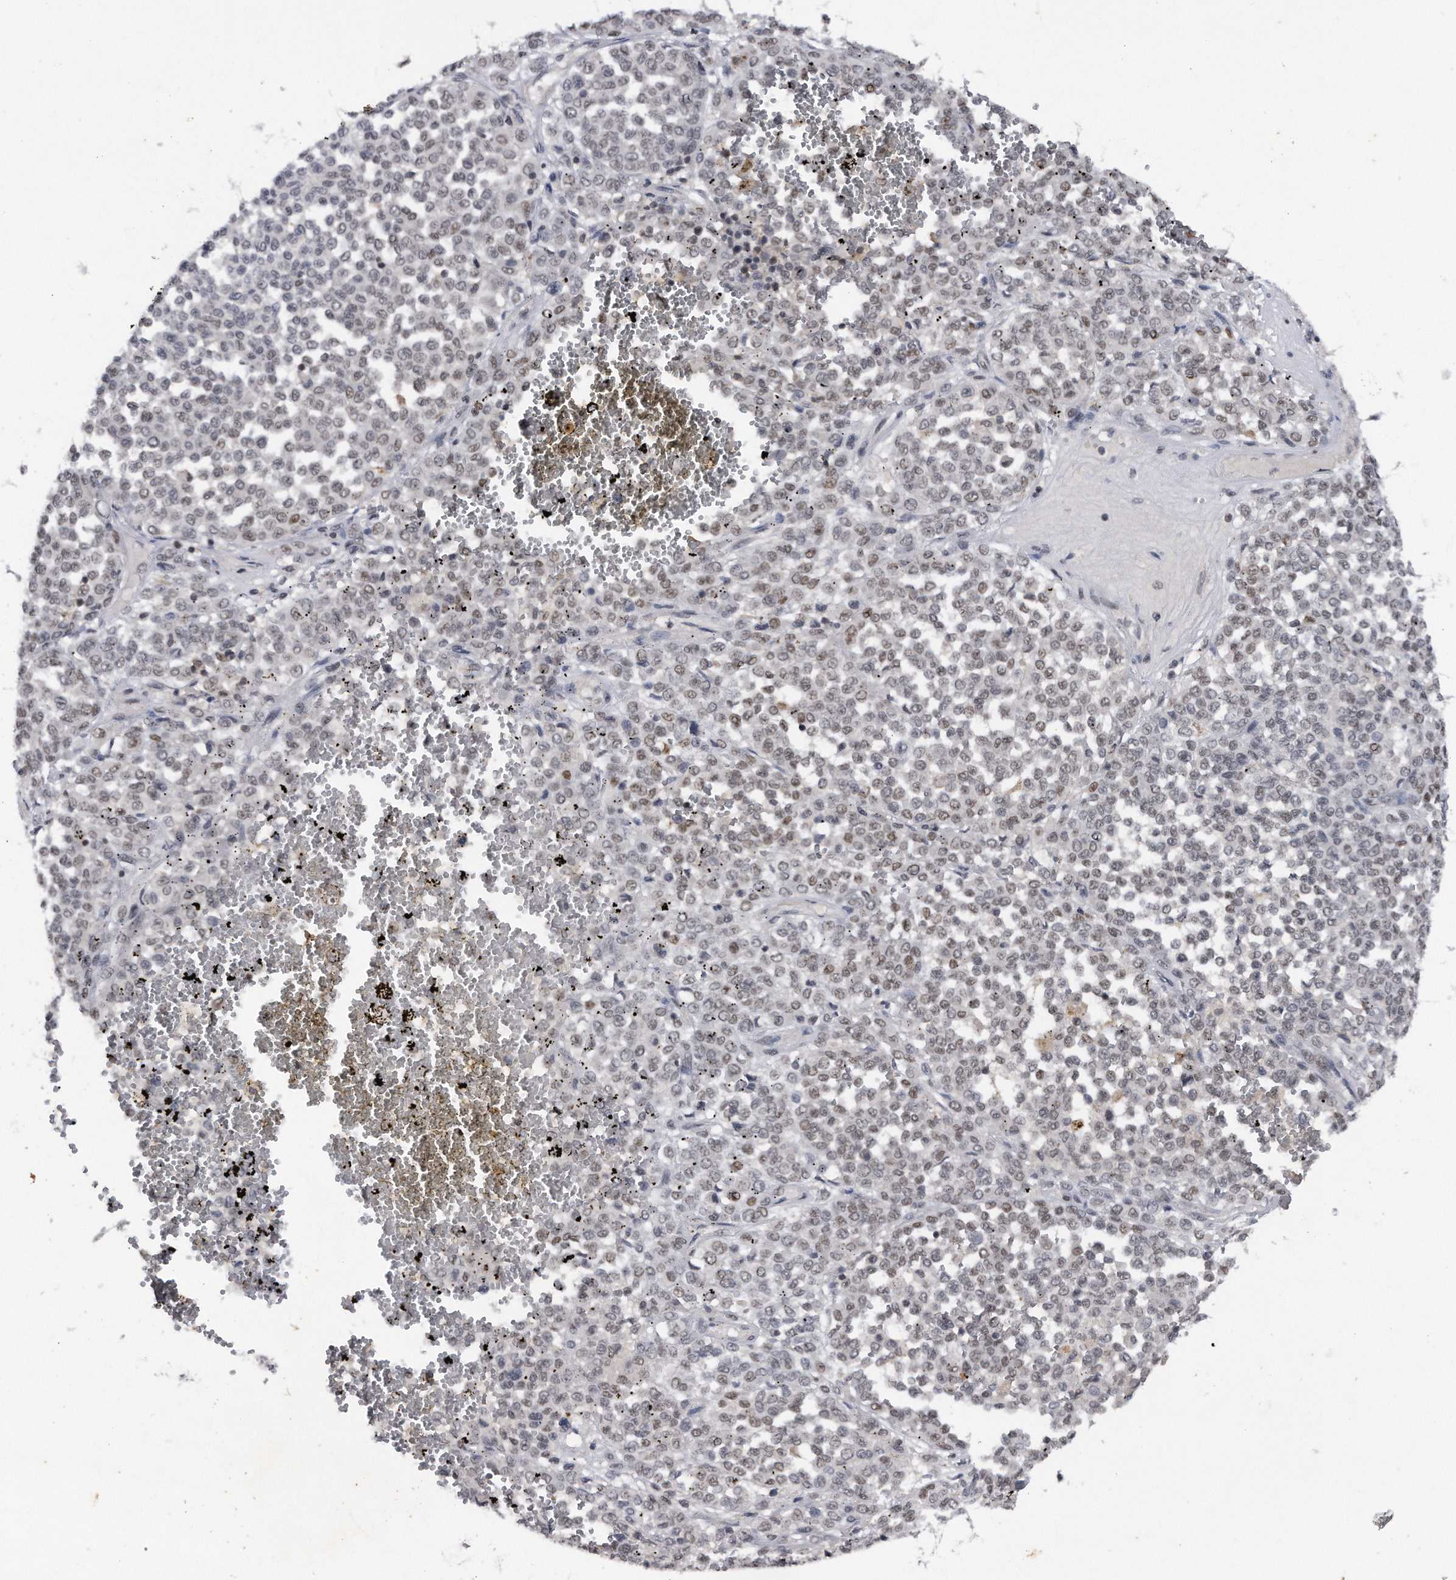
{"staining": {"intensity": "weak", "quantity": "25%-75%", "location": "nuclear"}, "tissue": "melanoma", "cell_type": "Tumor cells", "image_type": "cancer", "snomed": [{"axis": "morphology", "description": "Malignant melanoma, Metastatic site"}, {"axis": "topography", "description": "Pancreas"}], "caption": "A micrograph of melanoma stained for a protein exhibits weak nuclear brown staining in tumor cells. (DAB (3,3'-diaminobenzidine) IHC, brown staining for protein, blue staining for nuclei).", "gene": "VIRMA", "patient": {"sex": "female", "age": 30}}